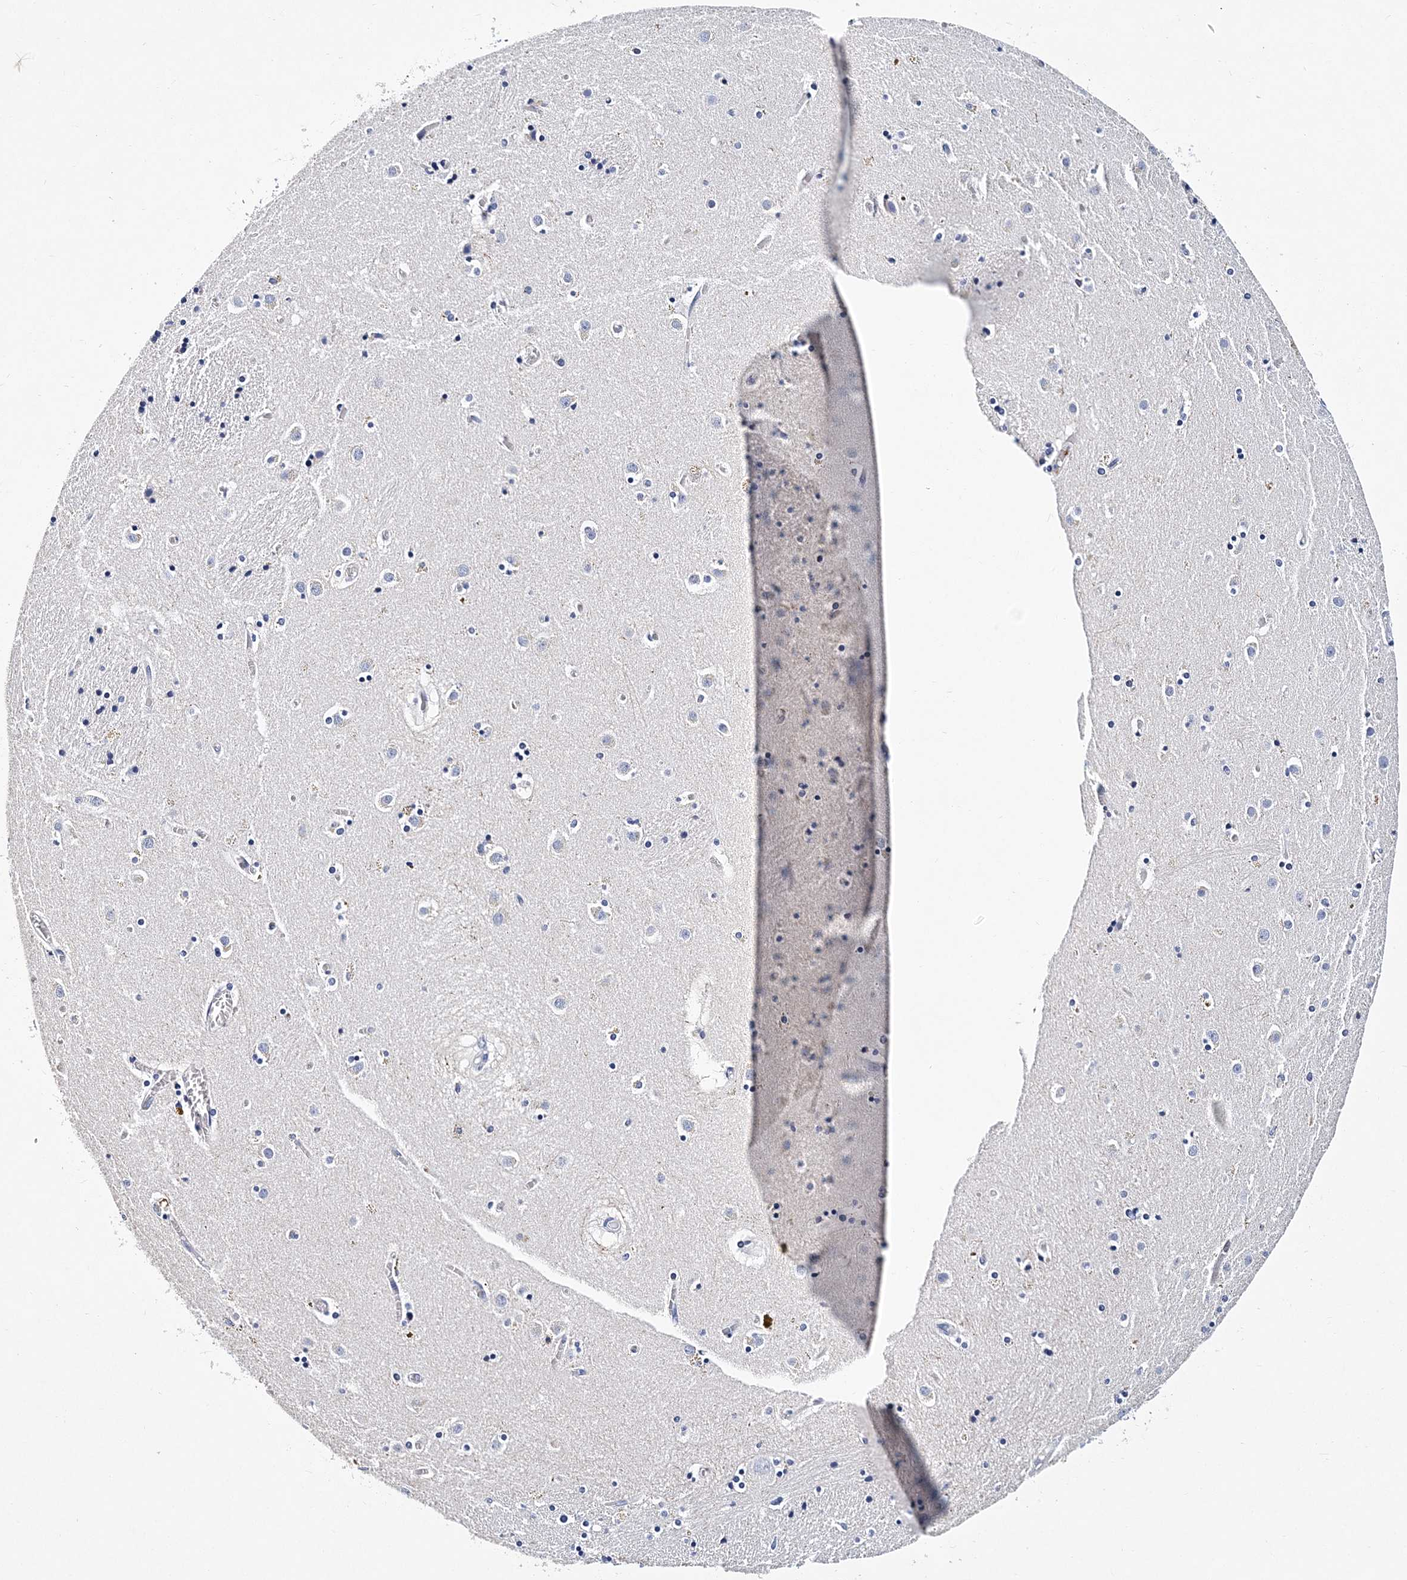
{"staining": {"intensity": "negative", "quantity": "none", "location": "none"}, "tissue": "caudate", "cell_type": "Glial cells", "image_type": "normal", "snomed": [{"axis": "morphology", "description": "Normal tissue, NOS"}, {"axis": "topography", "description": "Lateral ventricle wall"}], "caption": "Protein analysis of normal caudate reveals no significant staining in glial cells.", "gene": "ITGA2B", "patient": {"sex": "male", "age": 70}}